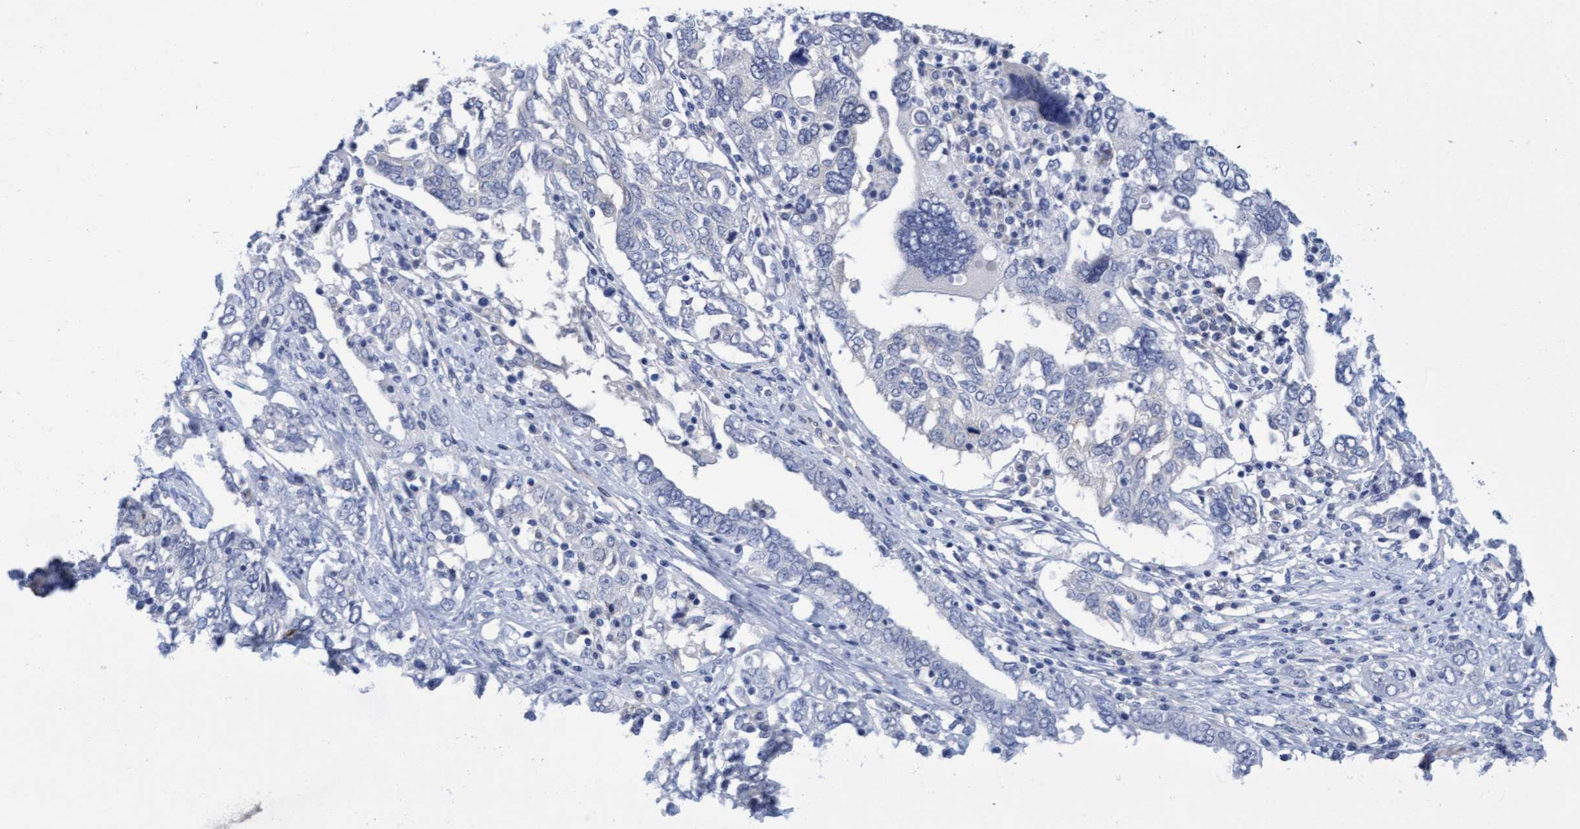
{"staining": {"intensity": "negative", "quantity": "none", "location": "none"}, "tissue": "ovarian cancer", "cell_type": "Tumor cells", "image_type": "cancer", "snomed": [{"axis": "morphology", "description": "Carcinoma, endometroid"}, {"axis": "topography", "description": "Ovary"}], "caption": "Ovarian endometroid carcinoma stained for a protein using immunohistochemistry shows no staining tumor cells.", "gene": "STXBP1", "patient": {"sex": "female", "age": 62}}